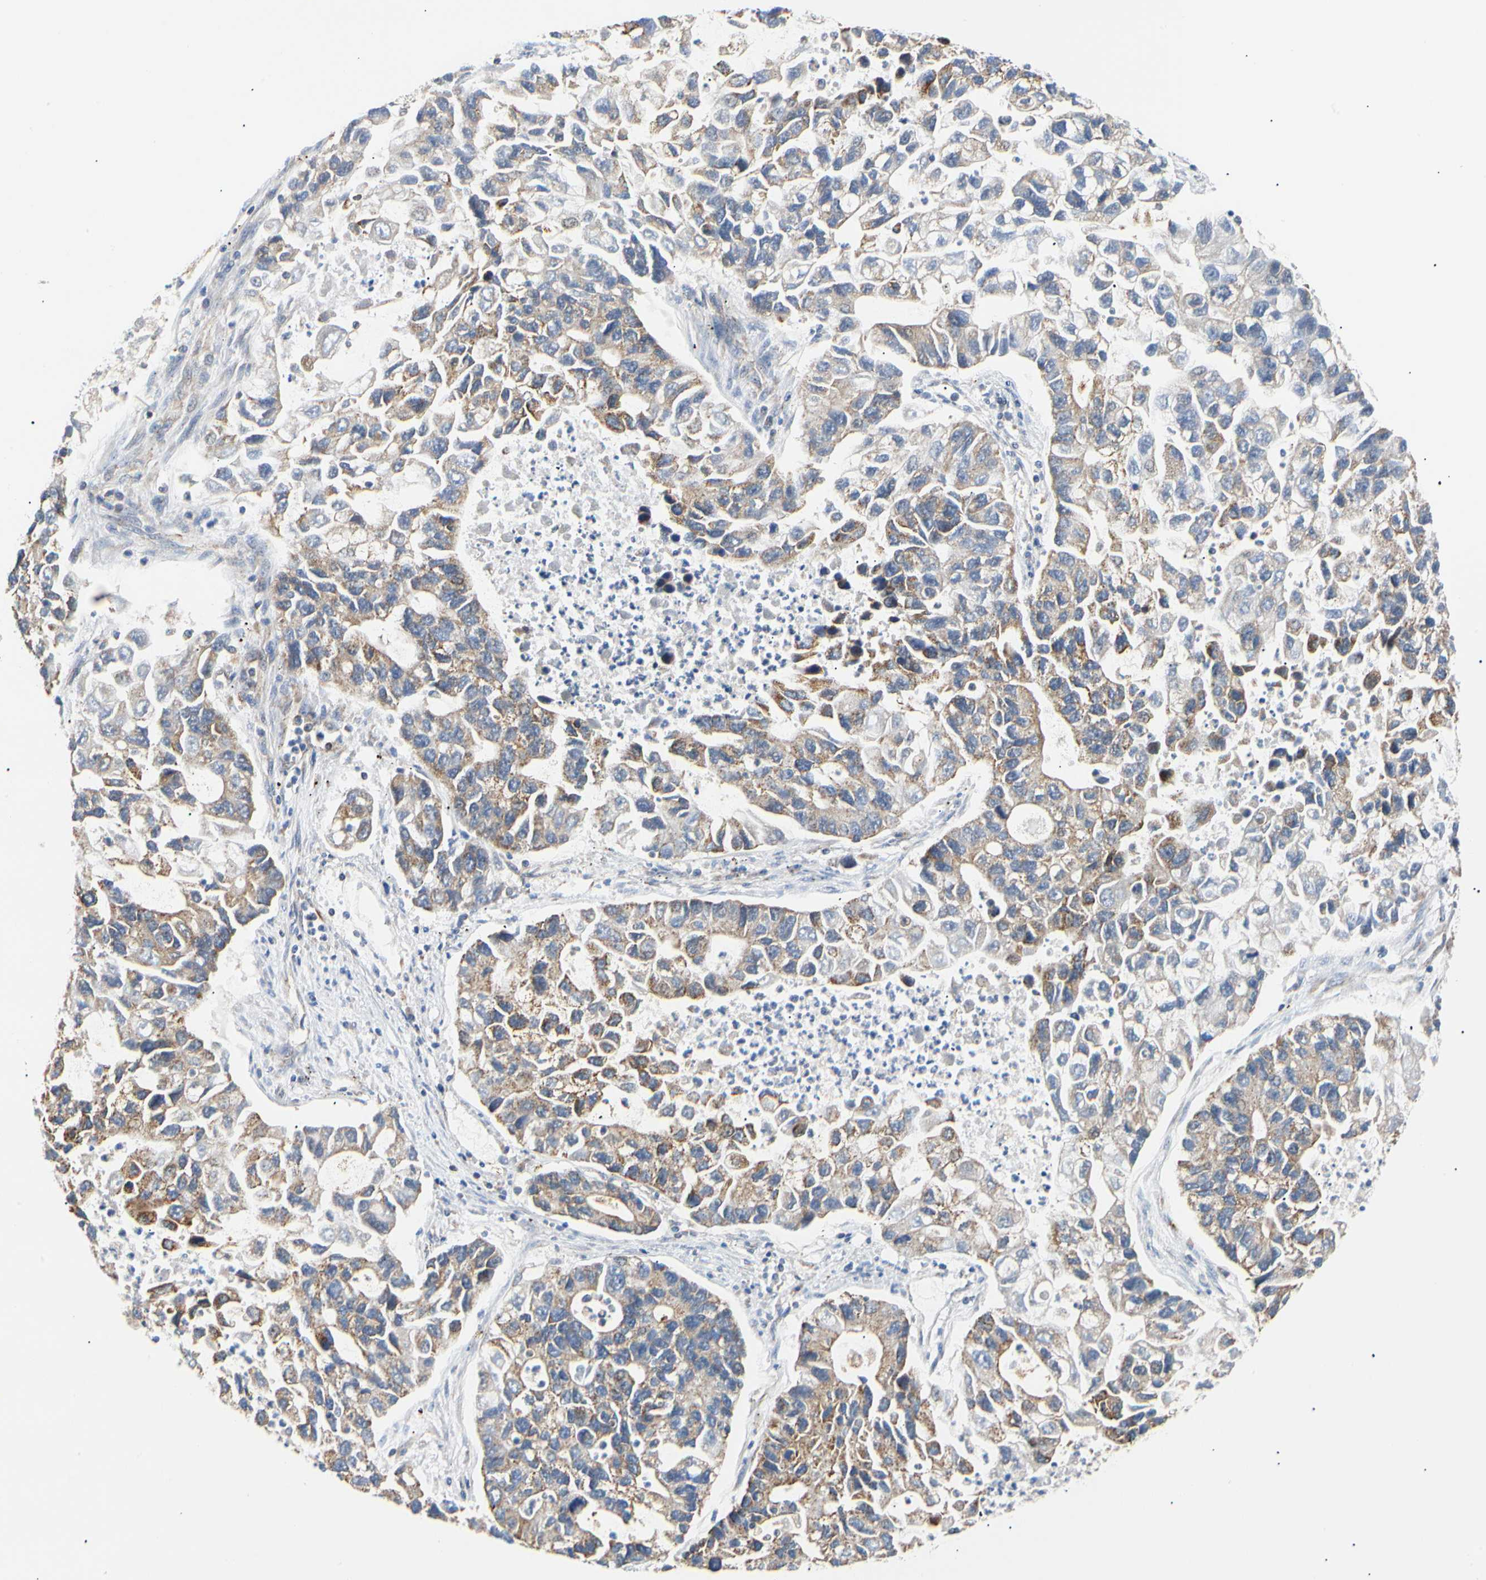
{"staining": {"intensity": "moderate", "quantity": ">75%", "location": "cytoplasmic/membranous"}, "tissue": "lung cancer", "cell_type": "Tumor cells", "image_type": "cancer", "snomed": [{"axis": "morphology", "description": "Adenocarcinoma, NOS"}, {"axis": "topography", "description": "Lung"}], "caption": "An immunohistochemistry (IHC) histopathology image of neoplastic tissue is shown. Protein staining in brown labels moderate cytoplasmic/membranous positivity in adenocarcinoma (lung) within tumor cells.", "gene": "ACAT1", "patient": {"sex": "female", "age": 51}}